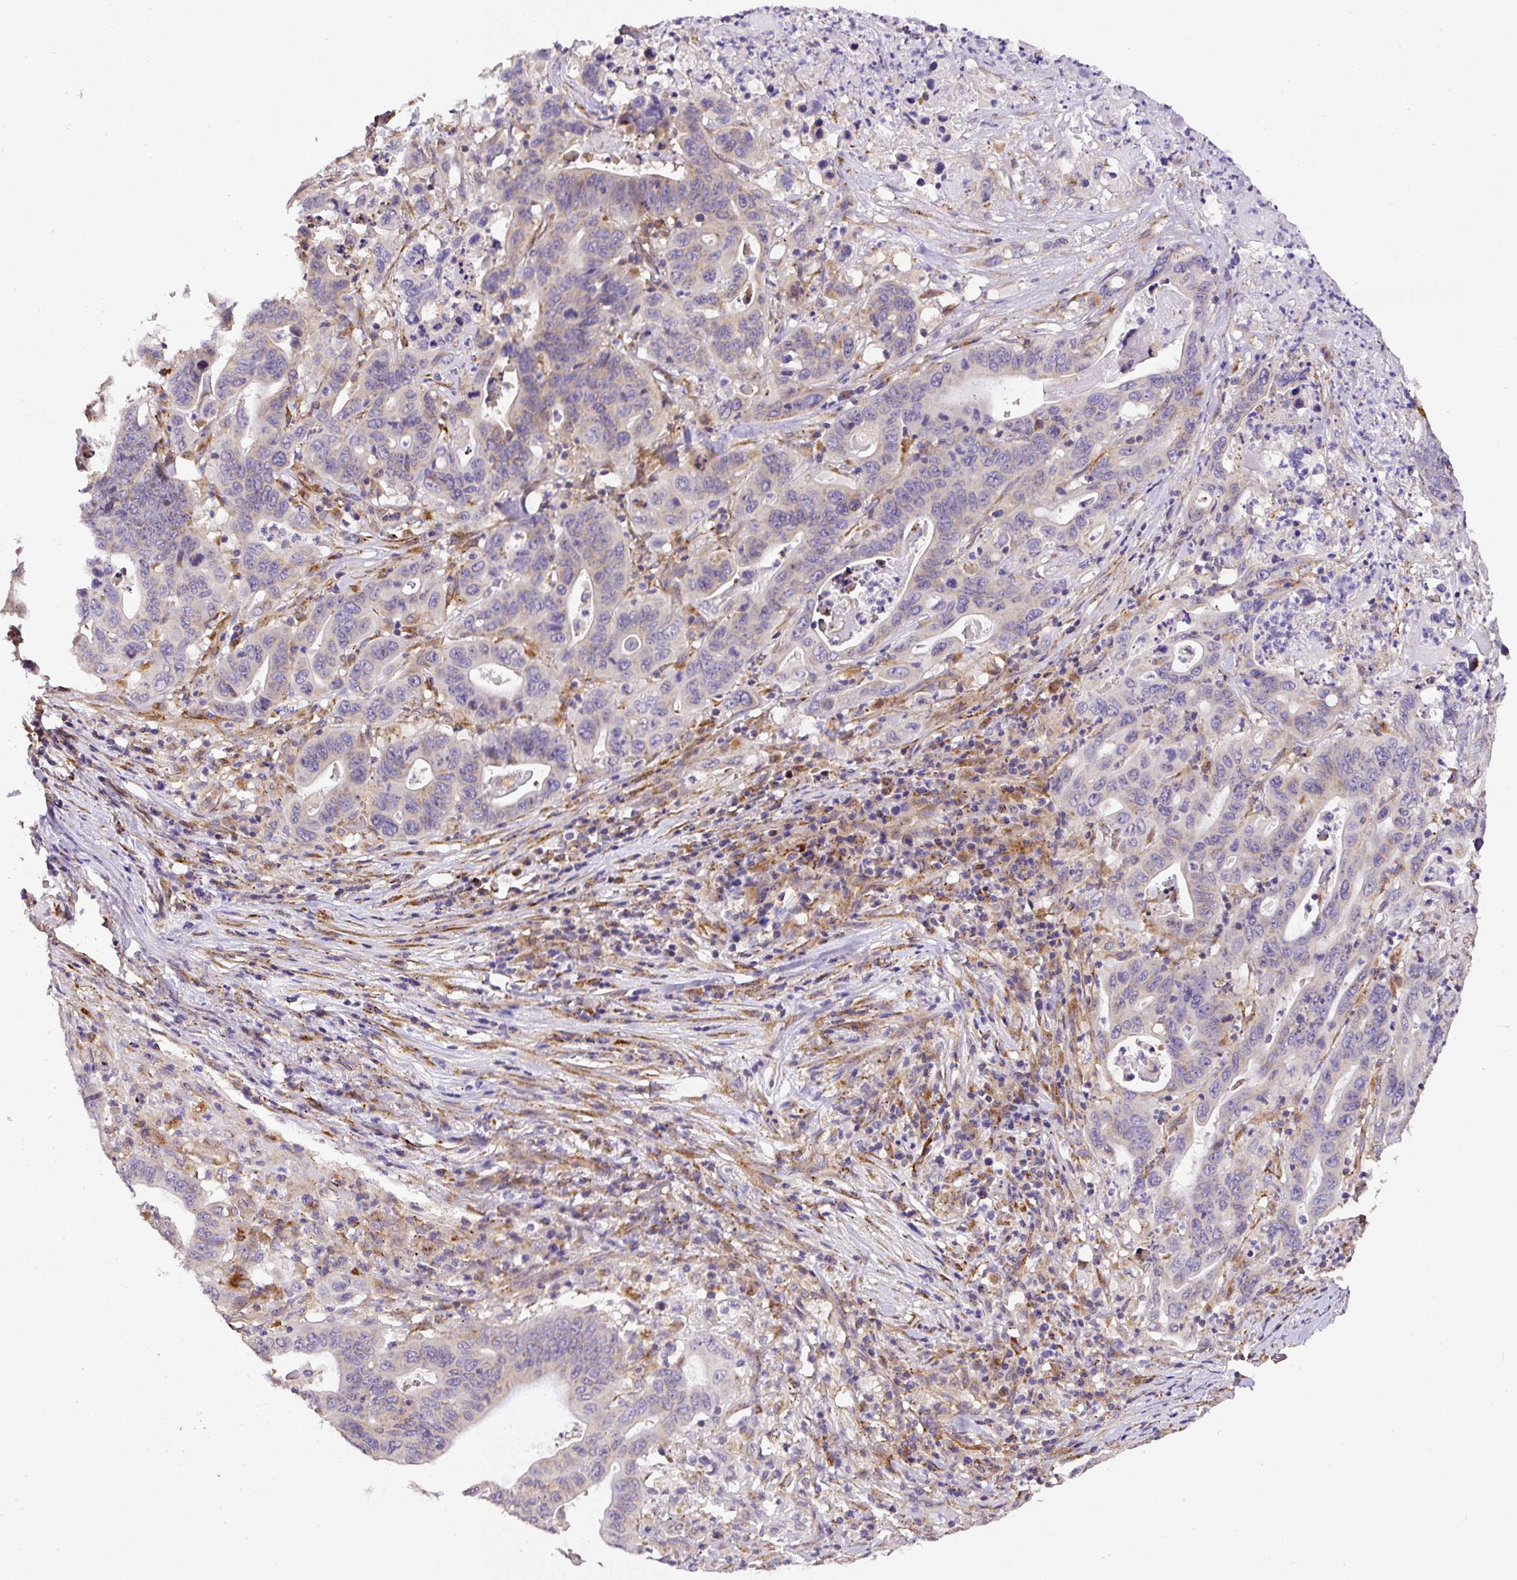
{"staining": {"intensity": "negative", "quantity": "none", "location": "none"}, "tissue": "lung cancer", "cell_type": "Tumor cells", "image_type": "cancer", "snomed": [{"axis": "morphology", "description": "Adenocarcinoma, NOS"}, {"axis": "topography", "description": "Lung"}], "caption": "Immunohistochemistry (IHC) histopathology image of human lung cancer (adenocarcinoma) stained for a protein (brown), which reveals no expression in tumor cells.", "gene": "RNF170", "patient": {"sex": "female", "age": 60}}